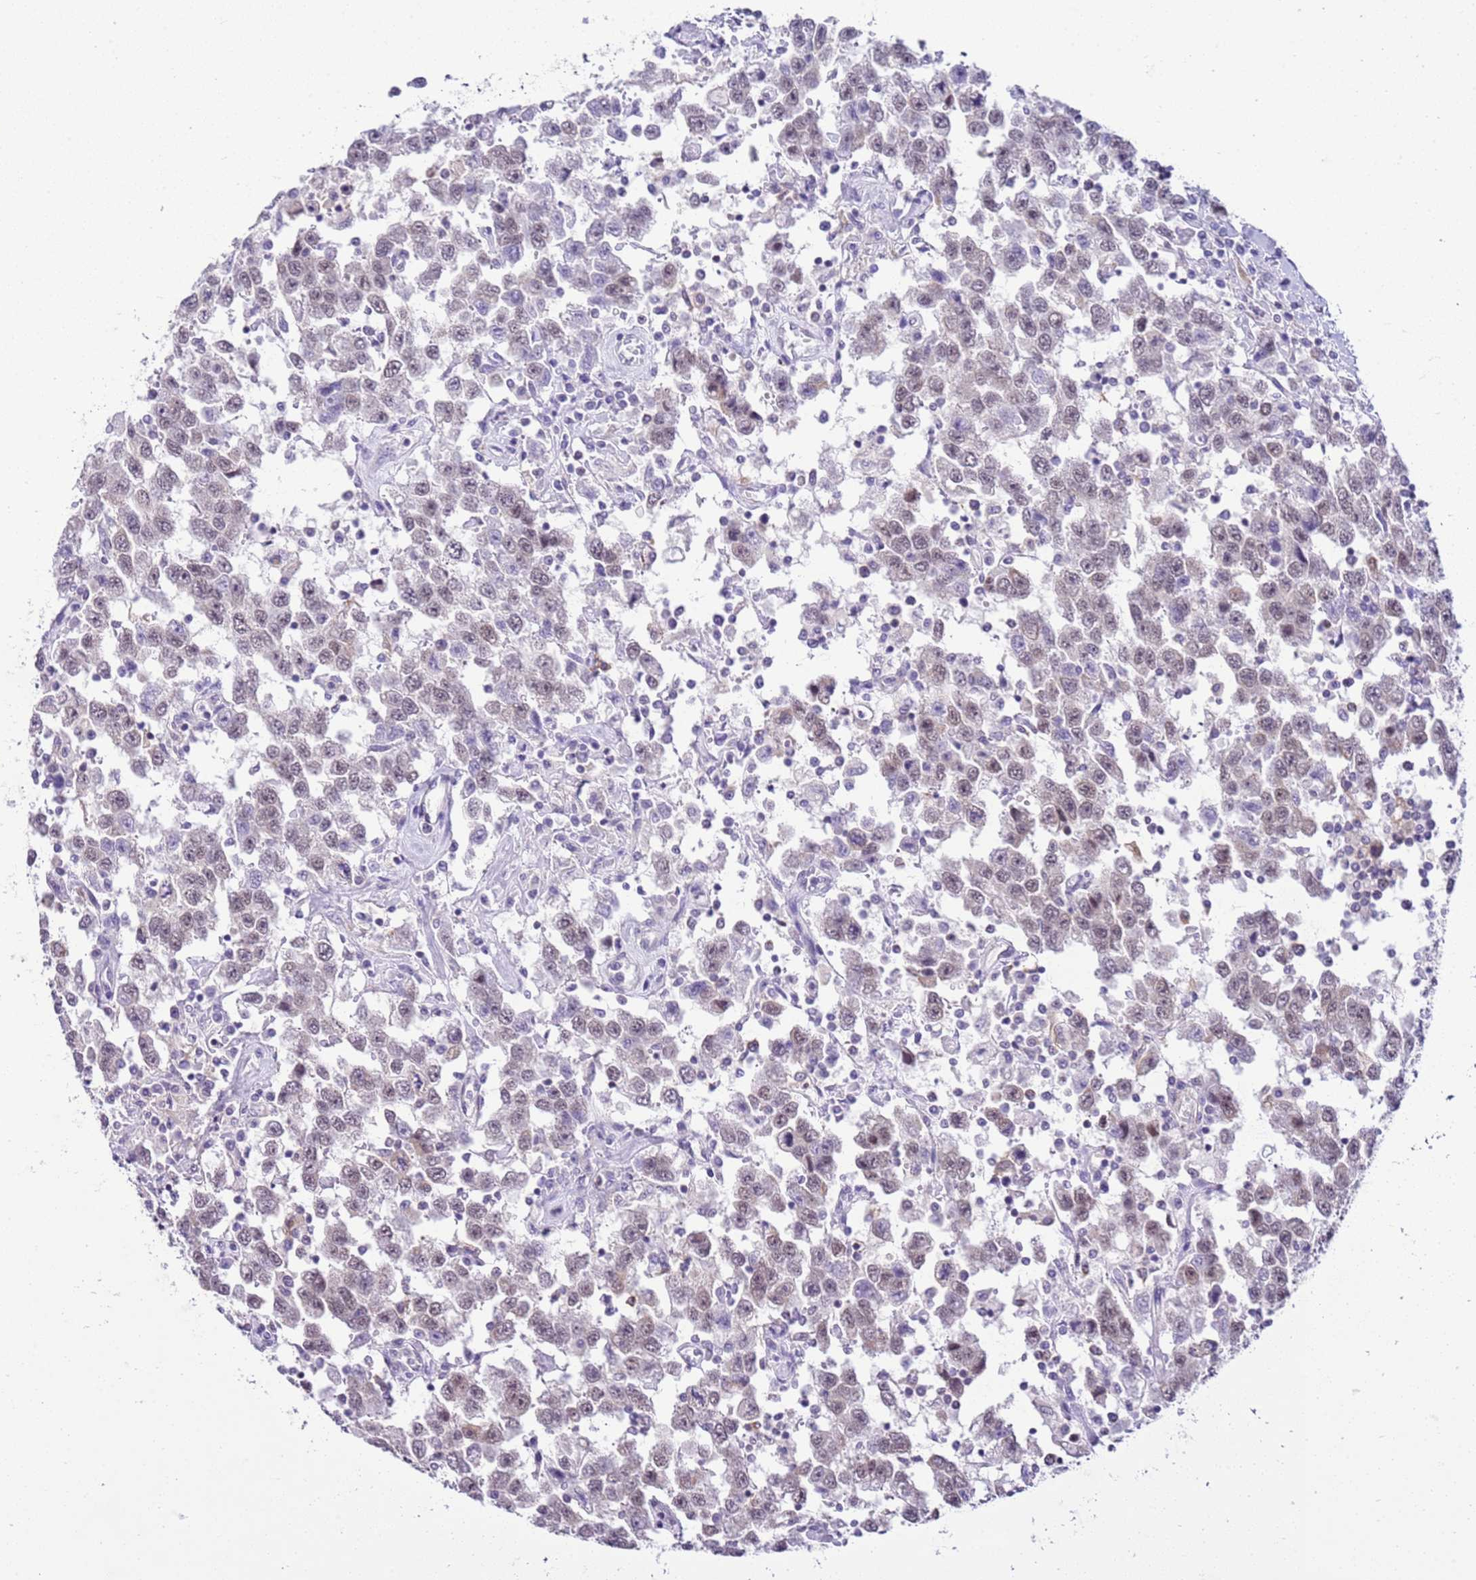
{"staining": {"intensity": "weak", "quantity": "<25%", "location": "nuclear"}, "tissue": "testis cancer", "cell_type": "Tumor cells", "image_type": "cancer", "snomed": [{"axis": "morphology", "description": "Seminoma, NOS"}, {"axis": "topography", "description": "Testis"}], "caption": "IHC histopathology image of human testis seminoma stained for a protein (brown), which reveals no staining in tumor cells.", "gene": "SMIM4", "patient": {"sex": "male", "age": 41}}